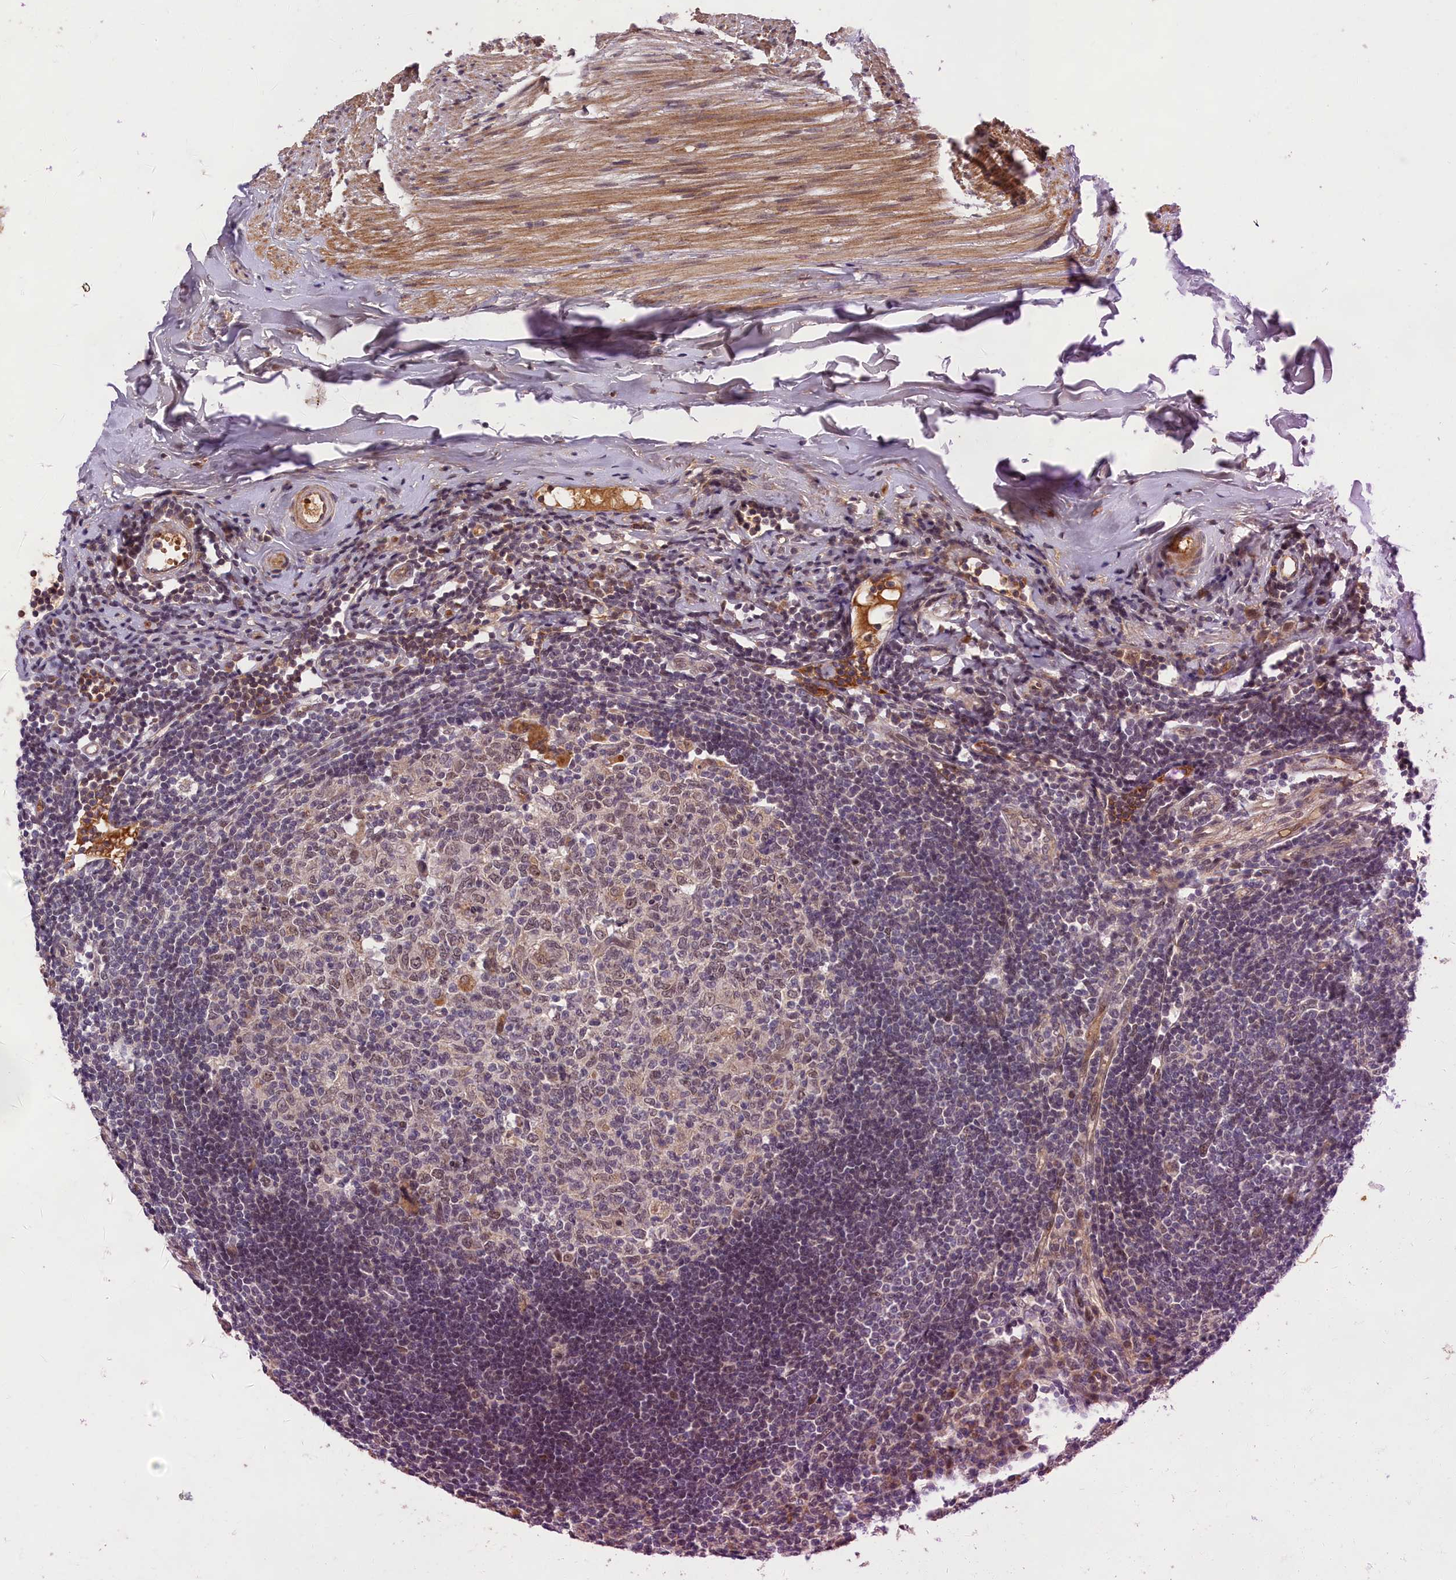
{"staining": {"intensity": "moderate", "quantity": ">75%", "location": "cytoplasmic/membranous"}, "tissue": "appendix", "cell_type": "Glandular cells", "image_type": "normal", "snomed": [{"axis": "morphology", "description": "Normal tissue, NOS"}, {"axis": "topography", "description": "Appendix"}], "caption": "The image displays a brown stain indicating the presence of a protein in the cytoplasmic/membranous of glandular cells in appendix.", "gene": "EARS2", "patient": {"sex": "female", "age": 54}}